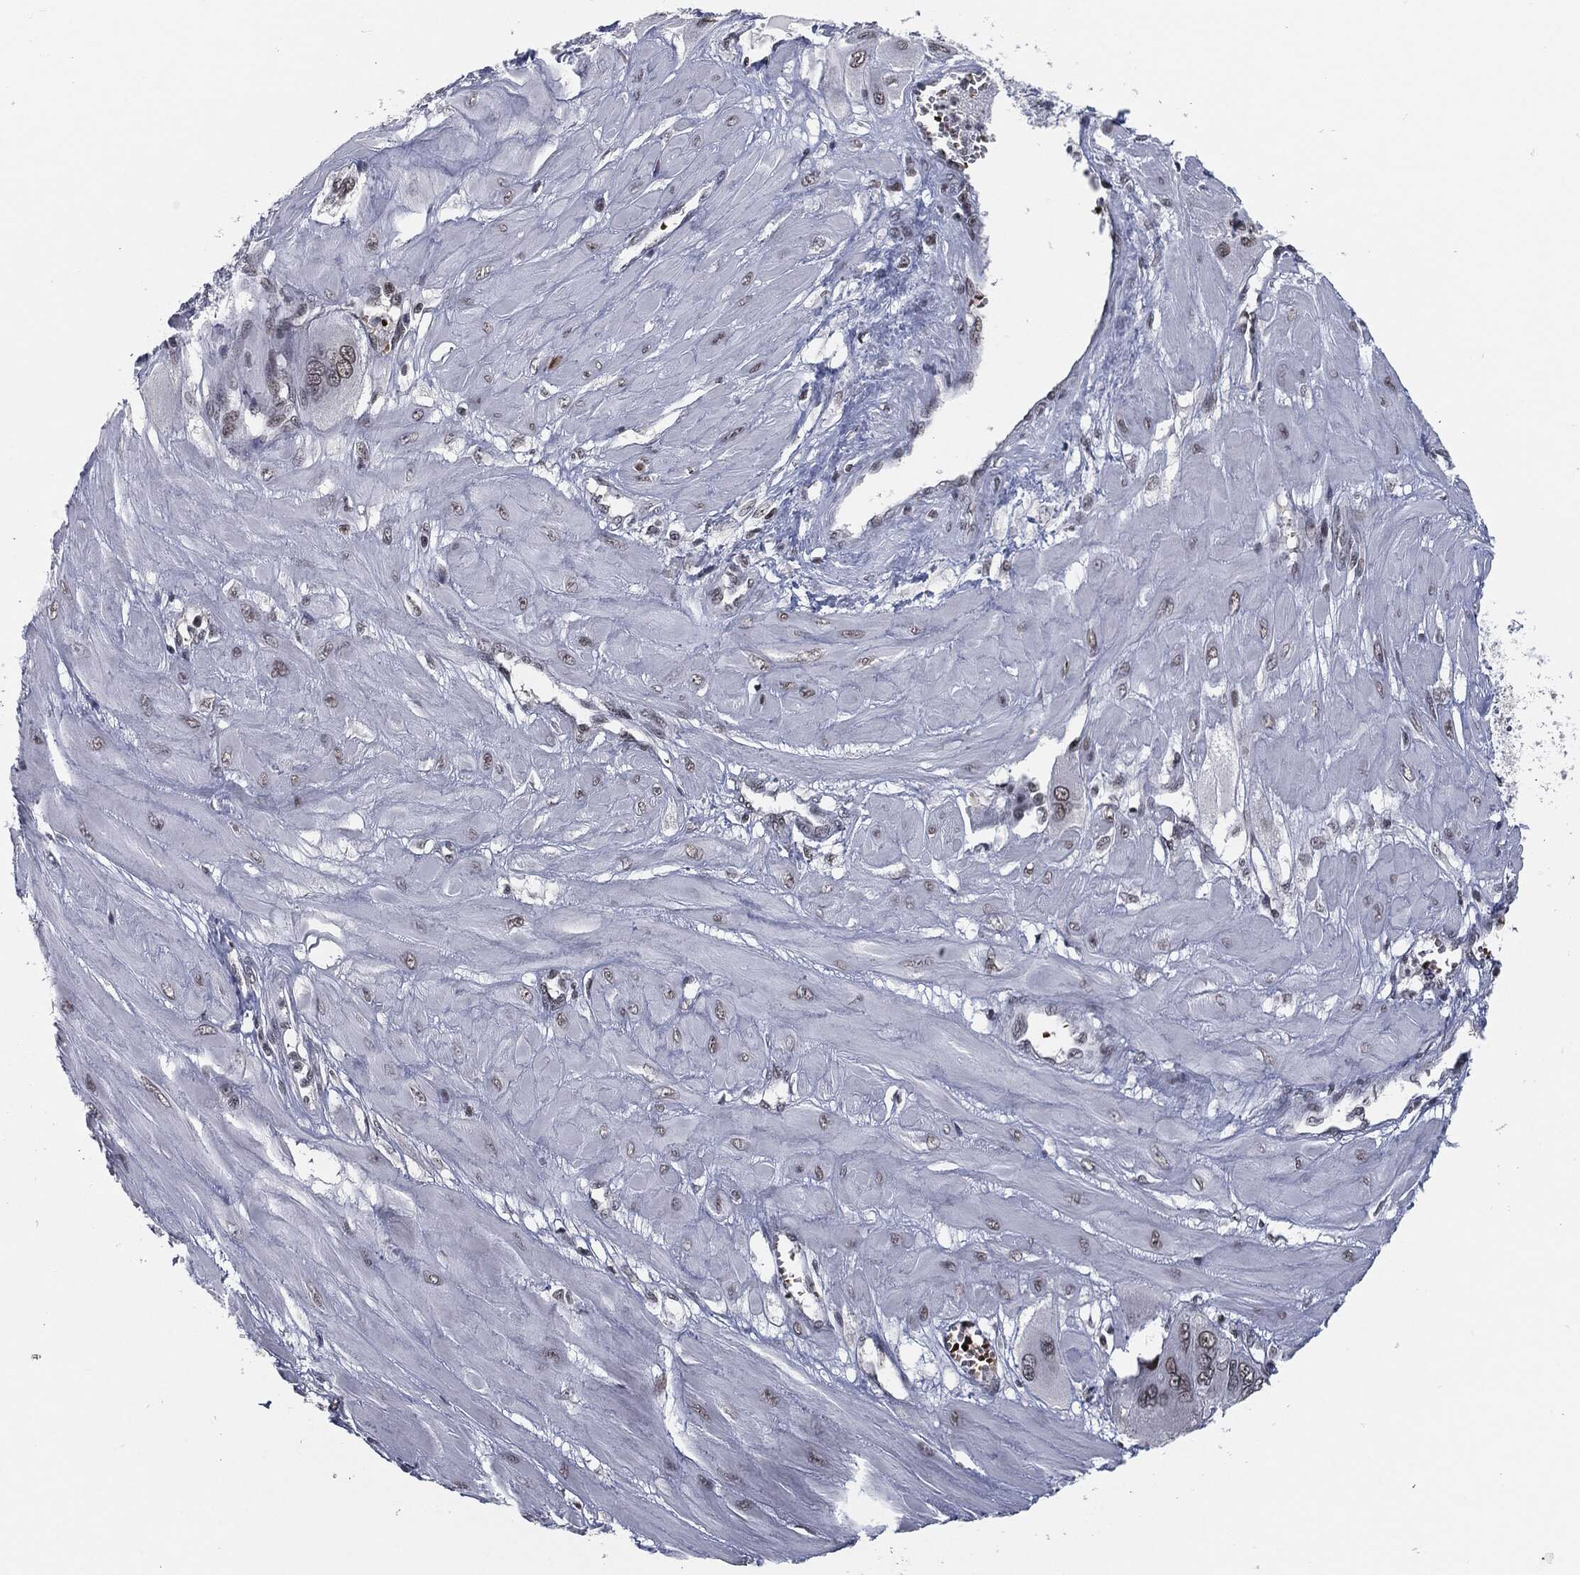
{"staining": {"intensity": "weak", "quantity": "25%-75%", "location": "nuclear"}, "tissue": "cervical cancer", "cell_type": "Tumor cells", "image_type": "cancer", "snomed": [{"axis": "morphology", "description": "Squamous cell carcinoma, NOS"}, {"axis": "topography", "description": "Cervix"}], "caption": "Squamous cell carcinoma (cervical) was stained to show a protein in brown. There is low levels of weak nuclear positivity in about 25%-75% of tumor cells.", "gene": "ANXA1", "patient": {"sex": "female", "age": 34}}